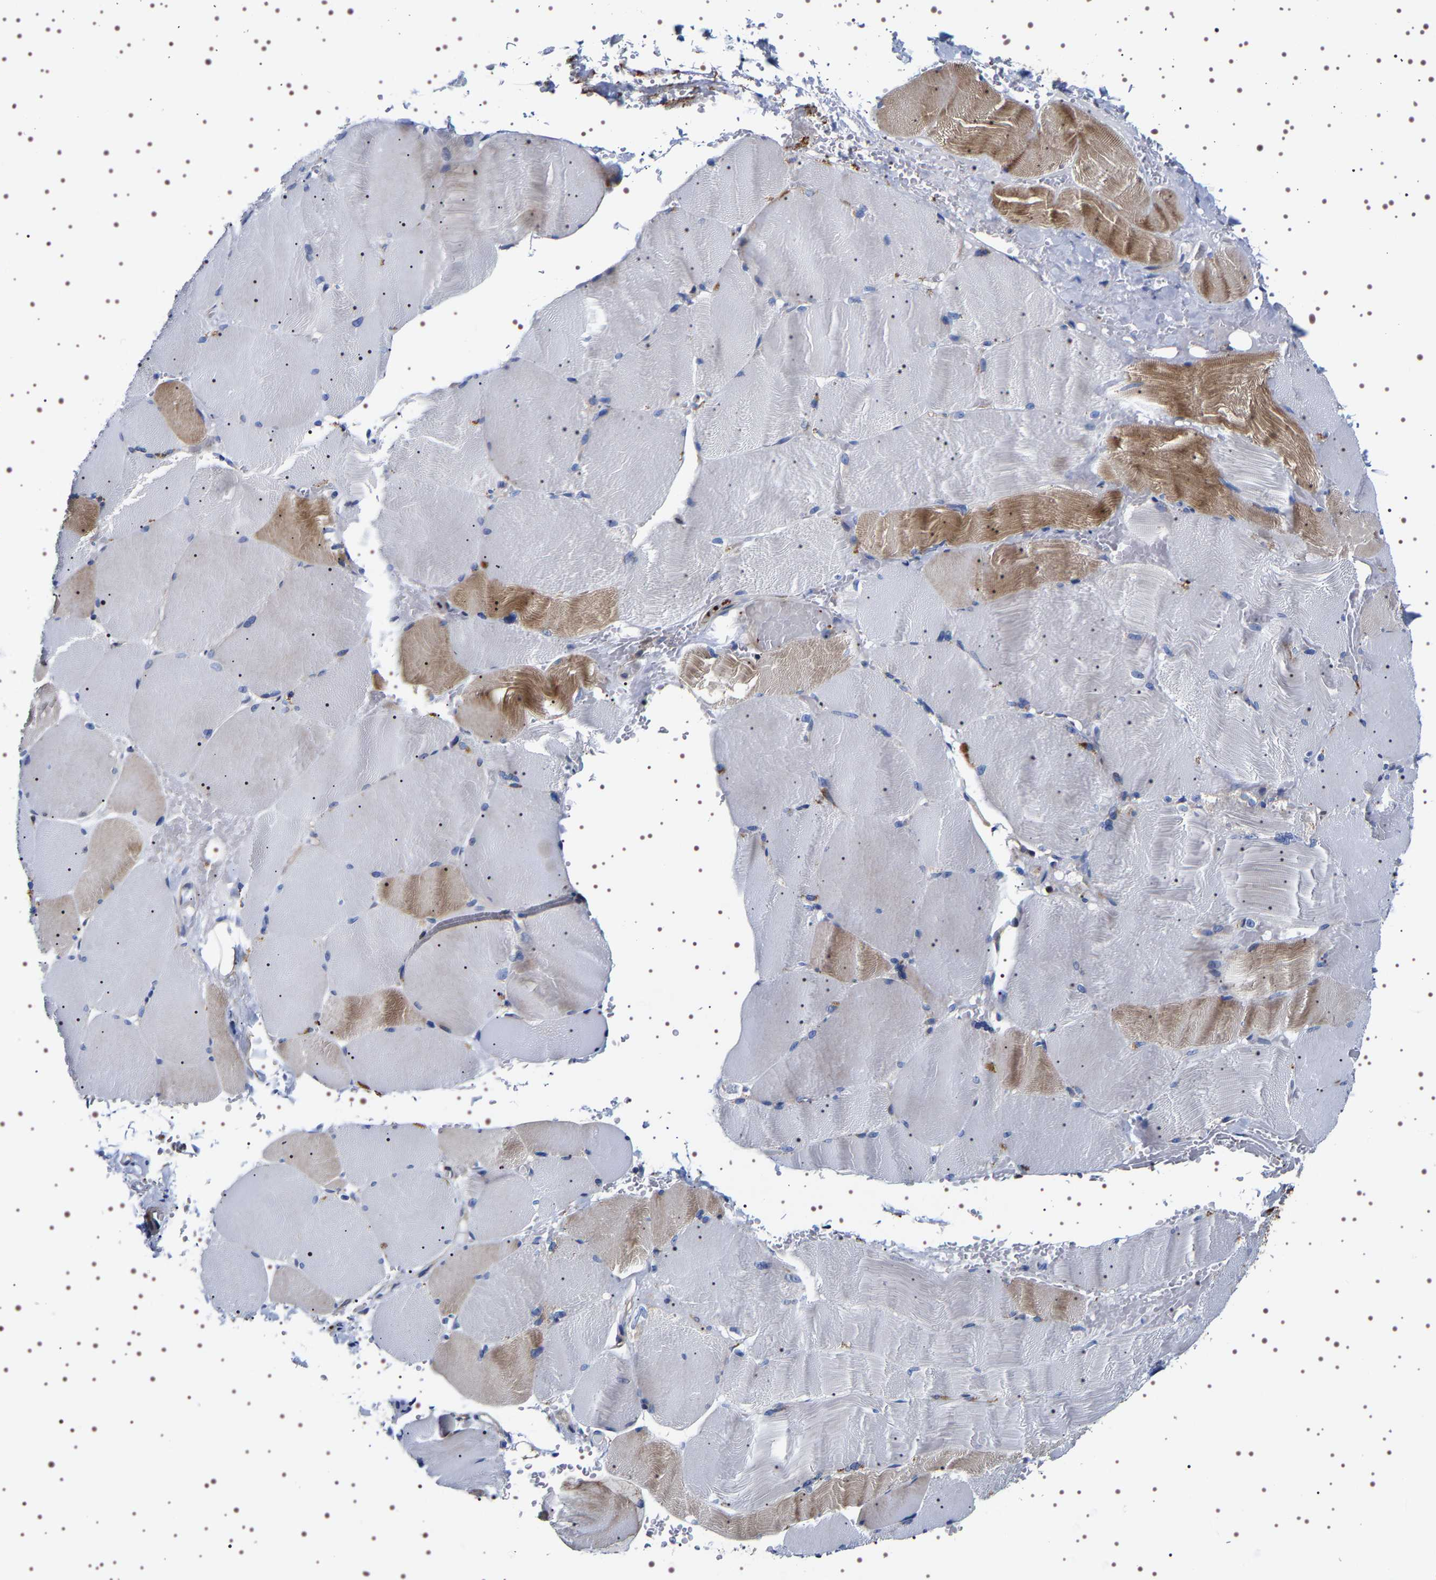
{"staining": {"intensity": "moderate", "quantity": "<25%", "location": "cytoplasmic/membranous"}, "tissue": "skeletal muscle", "cell_type": "Myocytes", "image_type": "normal", "snomed": [{"axis": "morphology", "description": "Normal tissue, NOS"}, {"axis": "topography", "description": "Skin"}, {"axis": "topography", "description": "Skeletal muscle"}], "caption": "IHC of unremarkable skeletal muscle reveals low levels of moderate cytoplasmic/membranous expression in approximately <25% of myocytes.", "gene": "SQLE", "patient": {"sex": "male", "age": 83}}